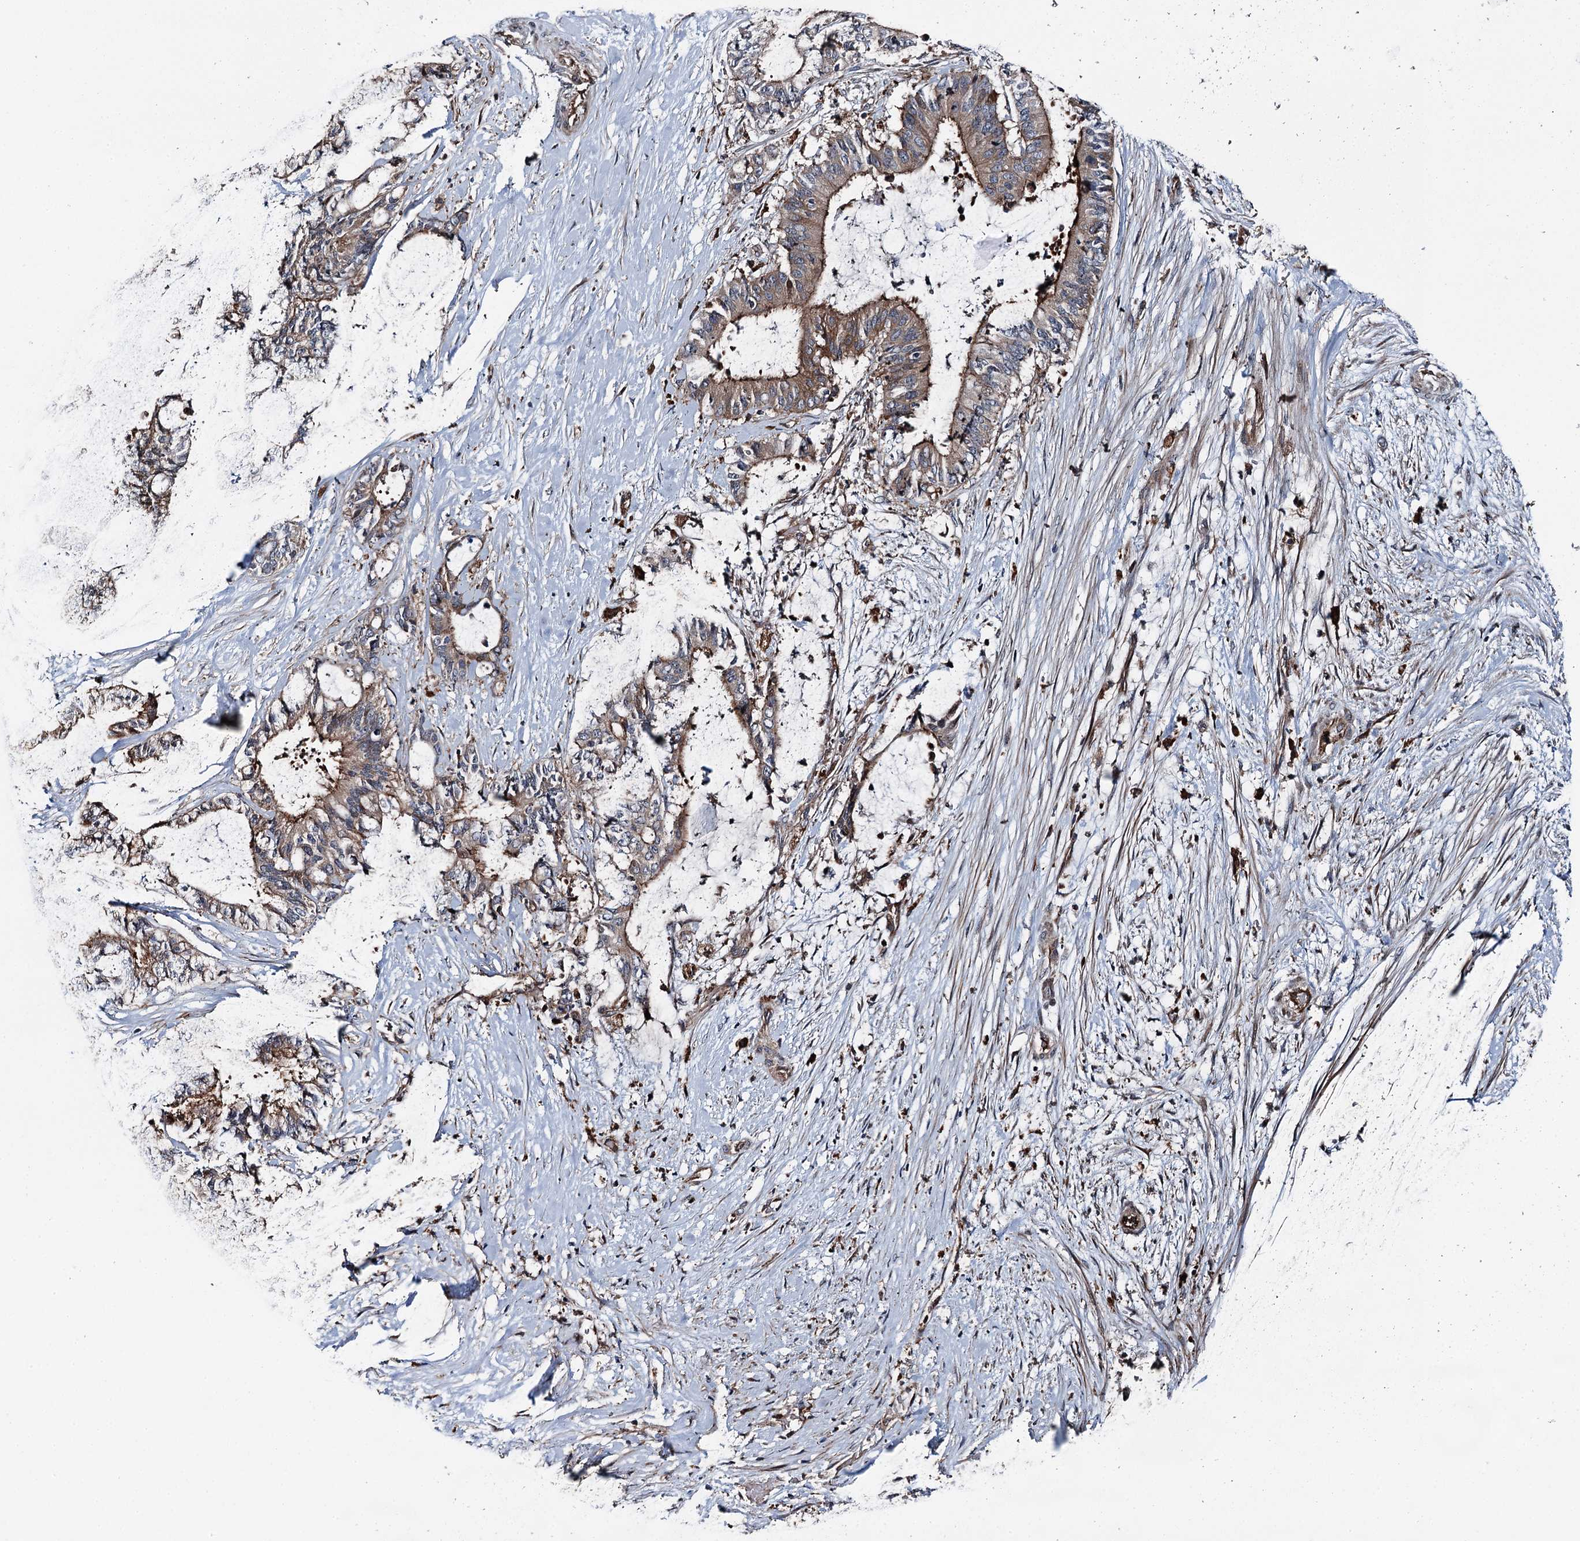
{"staining": {"intensity": "weak", "quantity": "25%-75%", "location": "cytoplasmic/membranous"}, "tissue": "liver cancer", "cell_type": "Tumor cells", "image_type": "cancer", "snomed": [{"axis": "morphology", "description": "Normal tissue, NOS"}, {"axis": "morphology", "description": "Cholangiocarcinoma"}, {"axis": "topography", "description": "Liver"}, {"axis": "topography", "description": "Peripheral nerve tissue"}], "caption": "Cholangiocarcinoma (liver) was stained to show a protein in brown. There is low levels of weak cytoplasmic/membranous staining in about 25%-75% of tumor cells.", "gene": "POLR1D", "patient": {"sex": "female", "age": 73}}